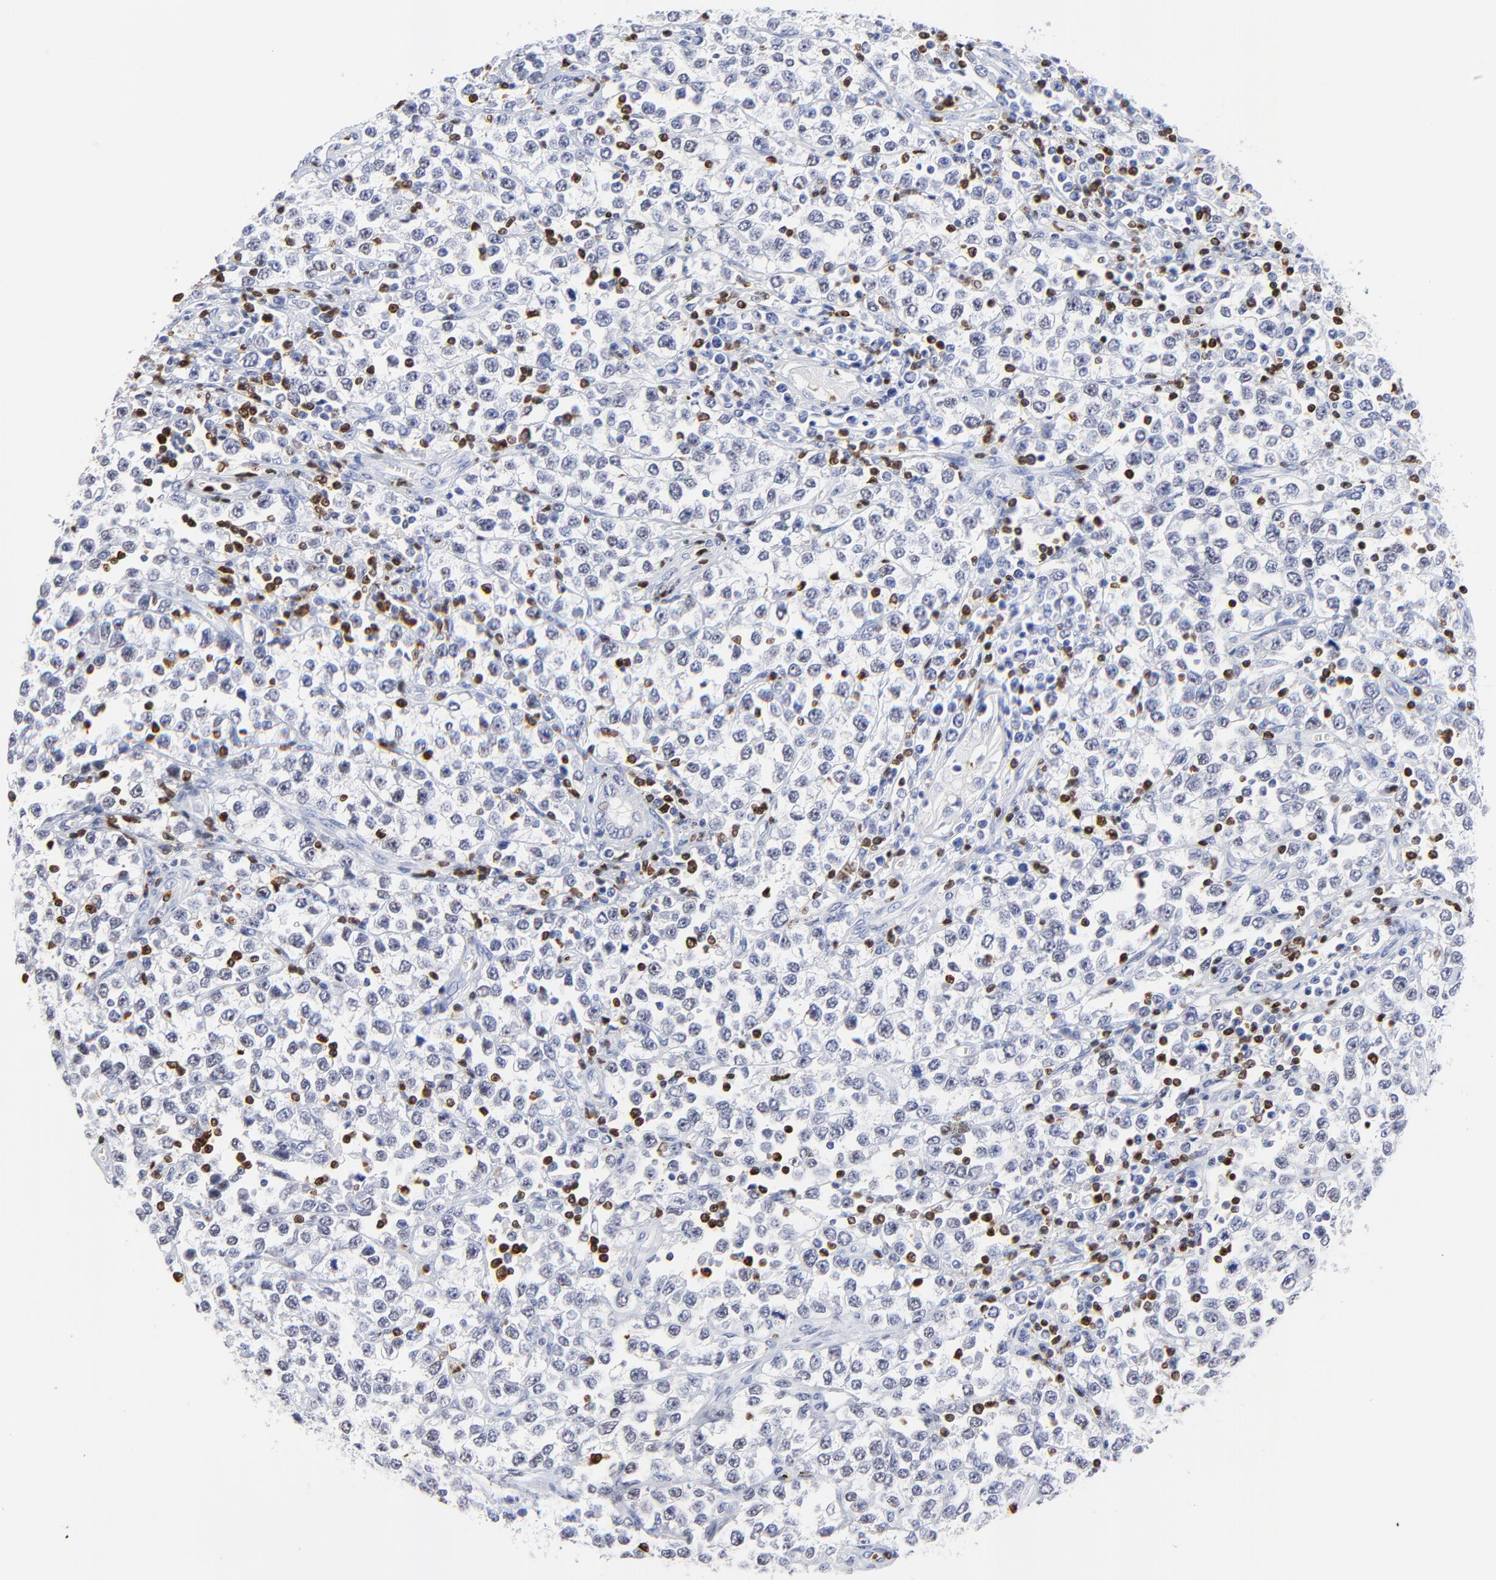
{"staining": {"intensity": "negative", "quantity": "none", "location": "none"}, "tissue": "testis cancer", "cell_type": "Tumor cells", "image_type": "cancer", "snomed": [{"axis": "morphology", "description": "Seminoma, NOS"}, {"axis": "topography", "description": "Testis"}], "caption": "Immunohistochemical staining of testis cancer (seminoma) displays no significant staining in tumor cells.", "gene": "ZAP70", "patient": {"sex": "male", "age": 25}}